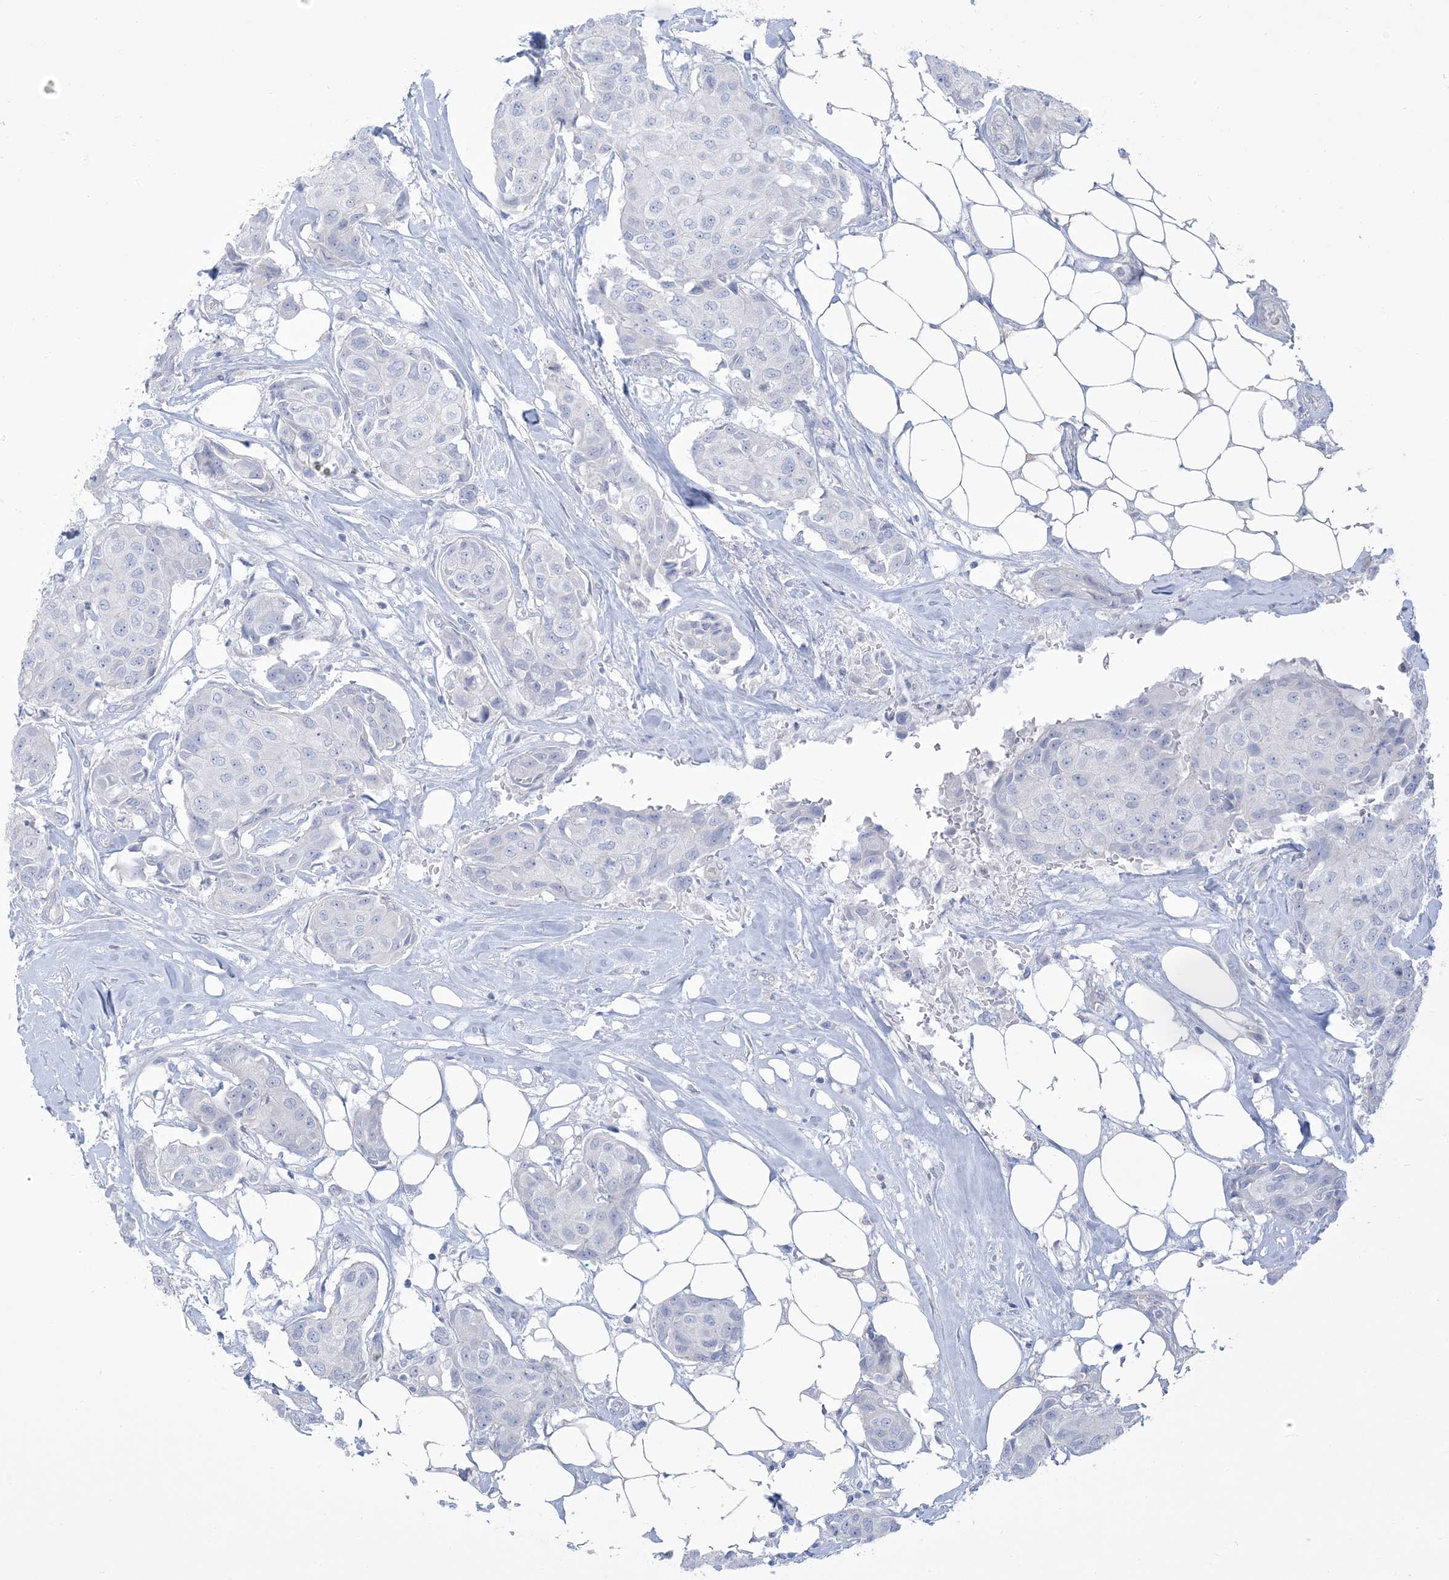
{"staining": {"intensity": "negative", "quantity": "none", "location": "none"}, "tissue": "breast cancer", "cell_type": "Tumor cells", "image_type": "cancer", "snomed": [{"axis": "morphology", "description": "Duct carcinoma"}, {"axis": "topography", "description": "Breast"}], "caption": "There is no significant positivity in tumor cells of infiltrating ductal carcinoma (breast).", "gene": "MTHFD2L", "patient": {"sex": "female", "age": 80}}